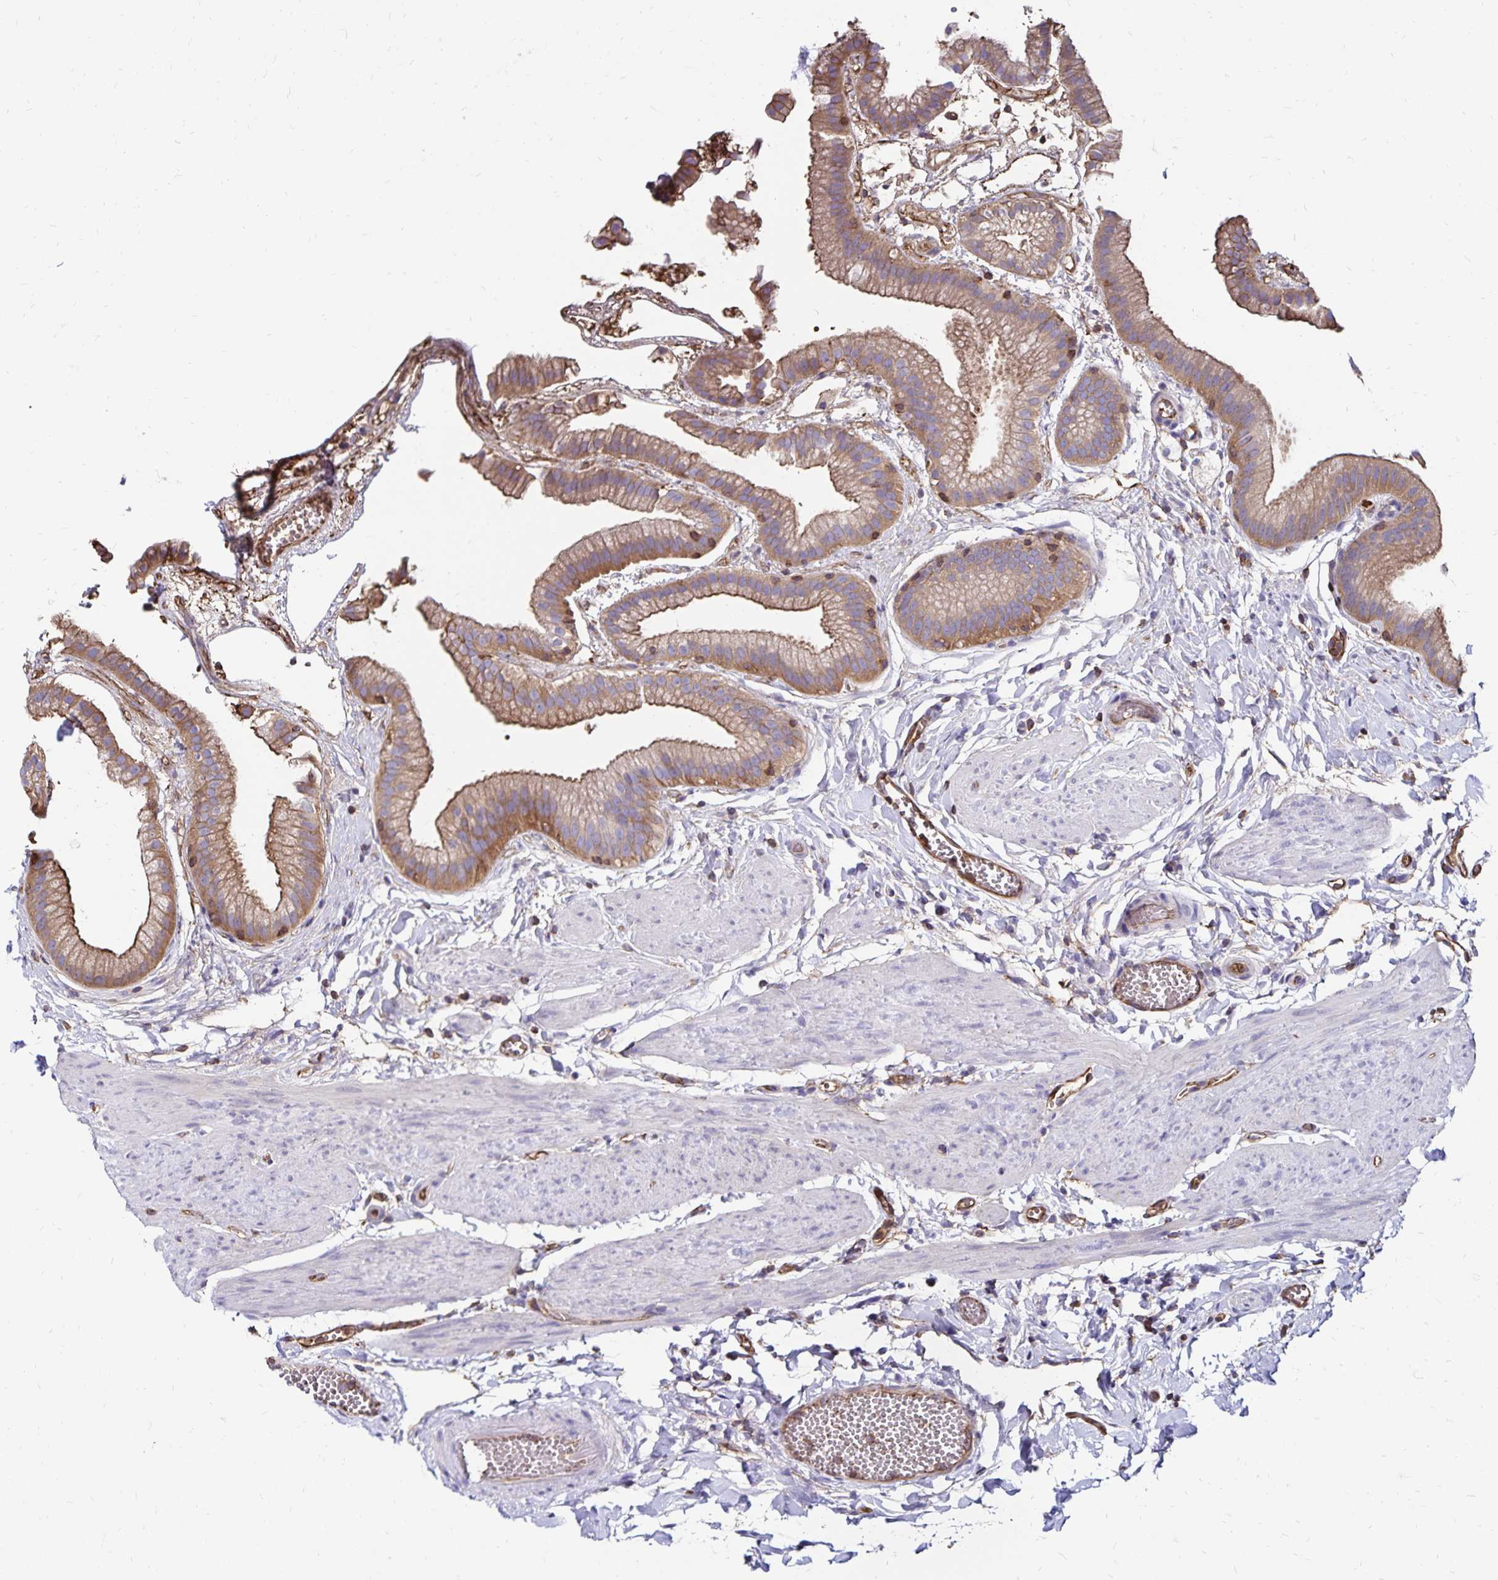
{"staining": {"intensity": "moderate", "quantity": ">75%", "location": "cytoplasmic/membranous"}, "tissue": "gallbladder", "cell_type": "Glandular cells", "image_type": "normal", "snomed": [{"axis": "morphology", "description": "Normal tissue, NOS"}, {"axis": "topography", "description": "Gallbladder"}], "caption": "Immunohistochemical staining of normal human gallbladder reveals >75% levels of moderate cytoplasmic/membranous protein positivity in approximately >75% of glandular cells. (DAB (3,3'-diaminobenzidine) IHC with brightfield microscopy, high magnification).", "gene": "RPRML", "patient": {"sex": "female", "age": 63}}